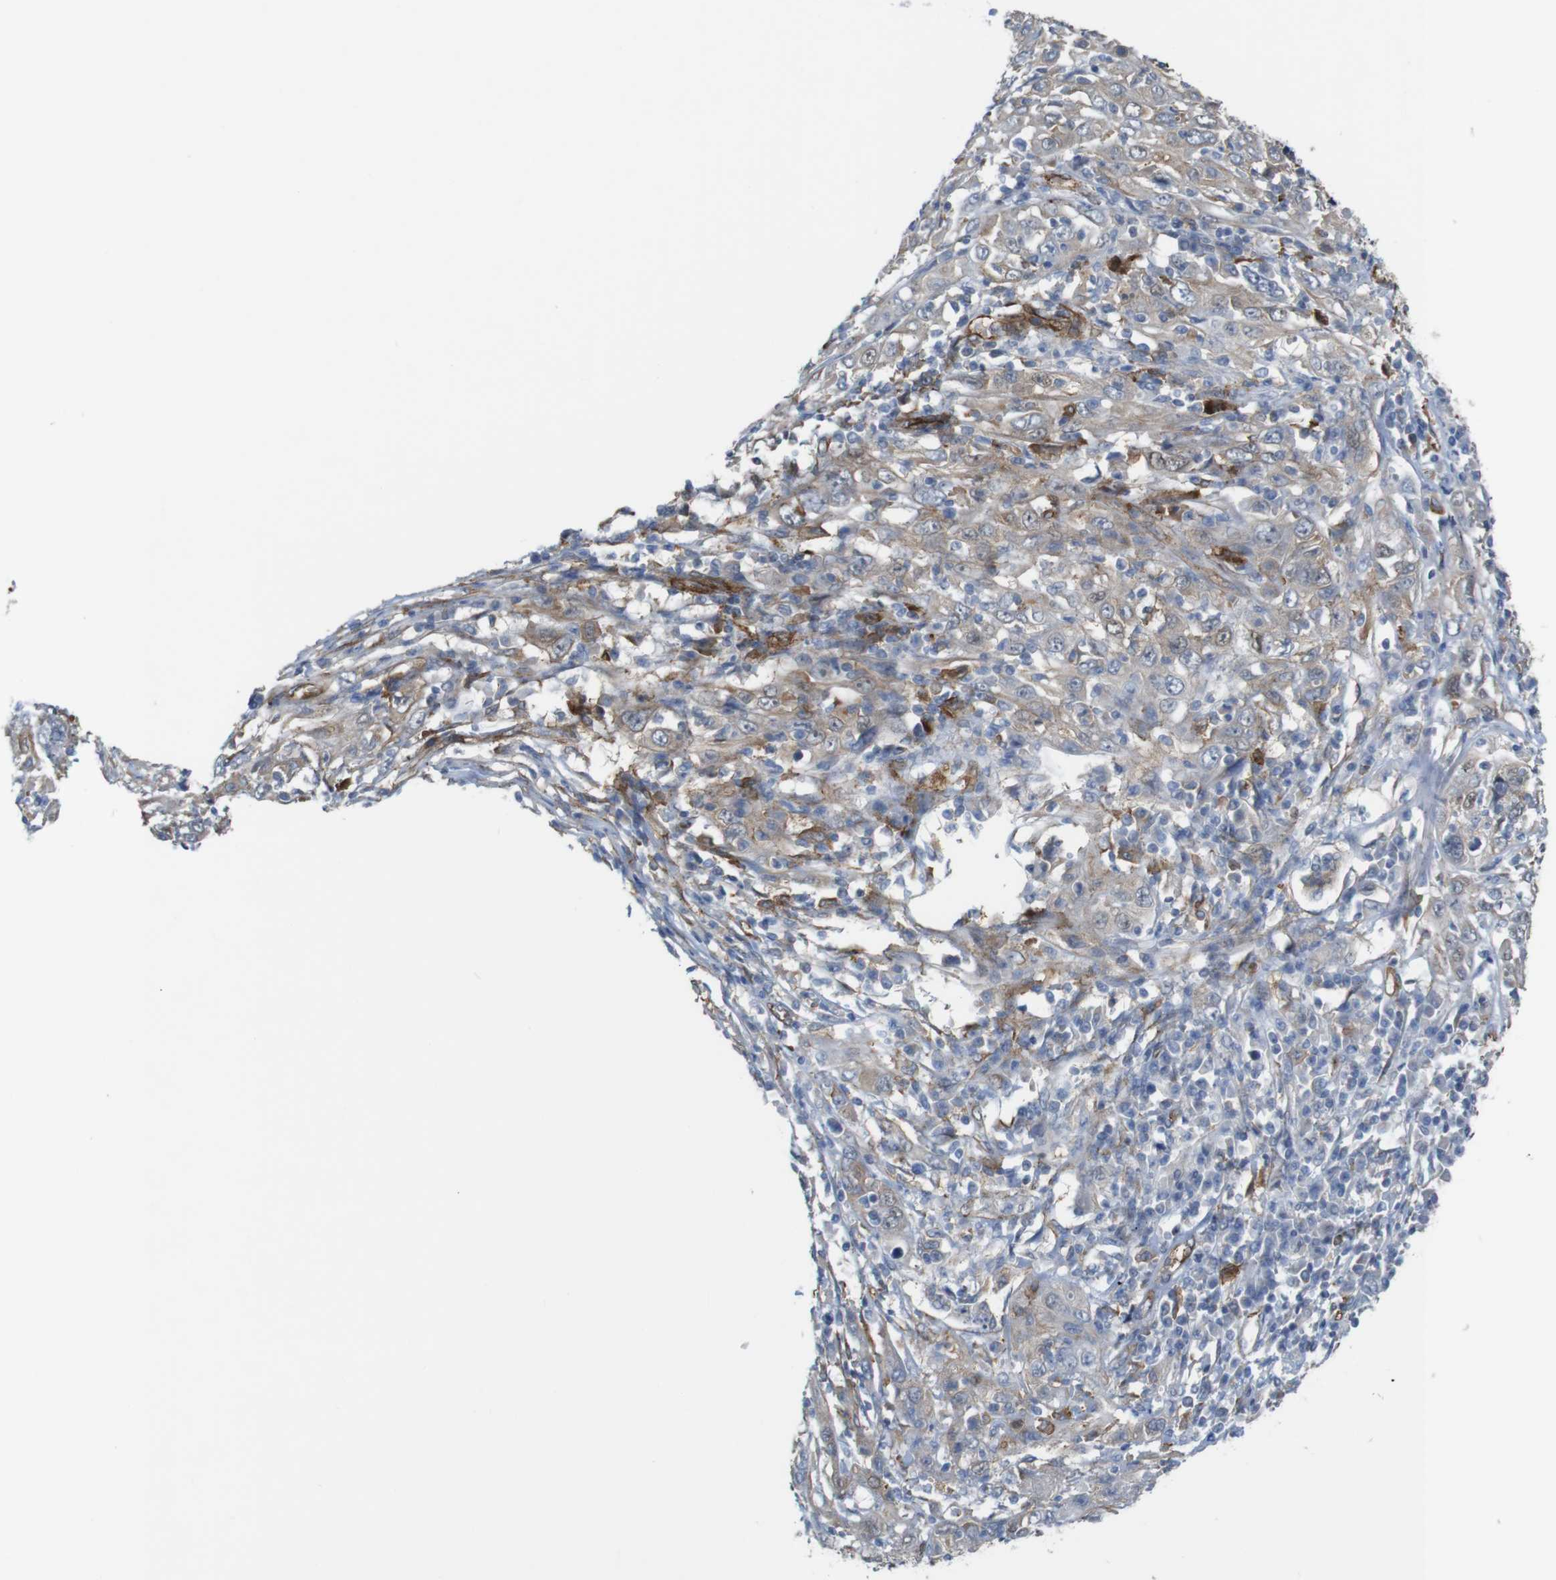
{"staining": {"intensity": "weak", "quantity": ">75%", "location": "cytoplasmic/membranous"}, "tissue": "cervical cancer", "cell_type": "Tumor cells", "image_type": "cancer", "snomed": [{"axis": "morphology", "description": "Squamous cell carcinoma, NOS"}, {"axis": "topography", "description": "Cervix"}], "caption": "IHC of squamous cell carcinoma (cervical) shows low levels of weak cytoplasmic/membranous expression in about >75% of tumor cells.", "gene": "PTGER4", "patient": {"sex": "female", "age": 46}}